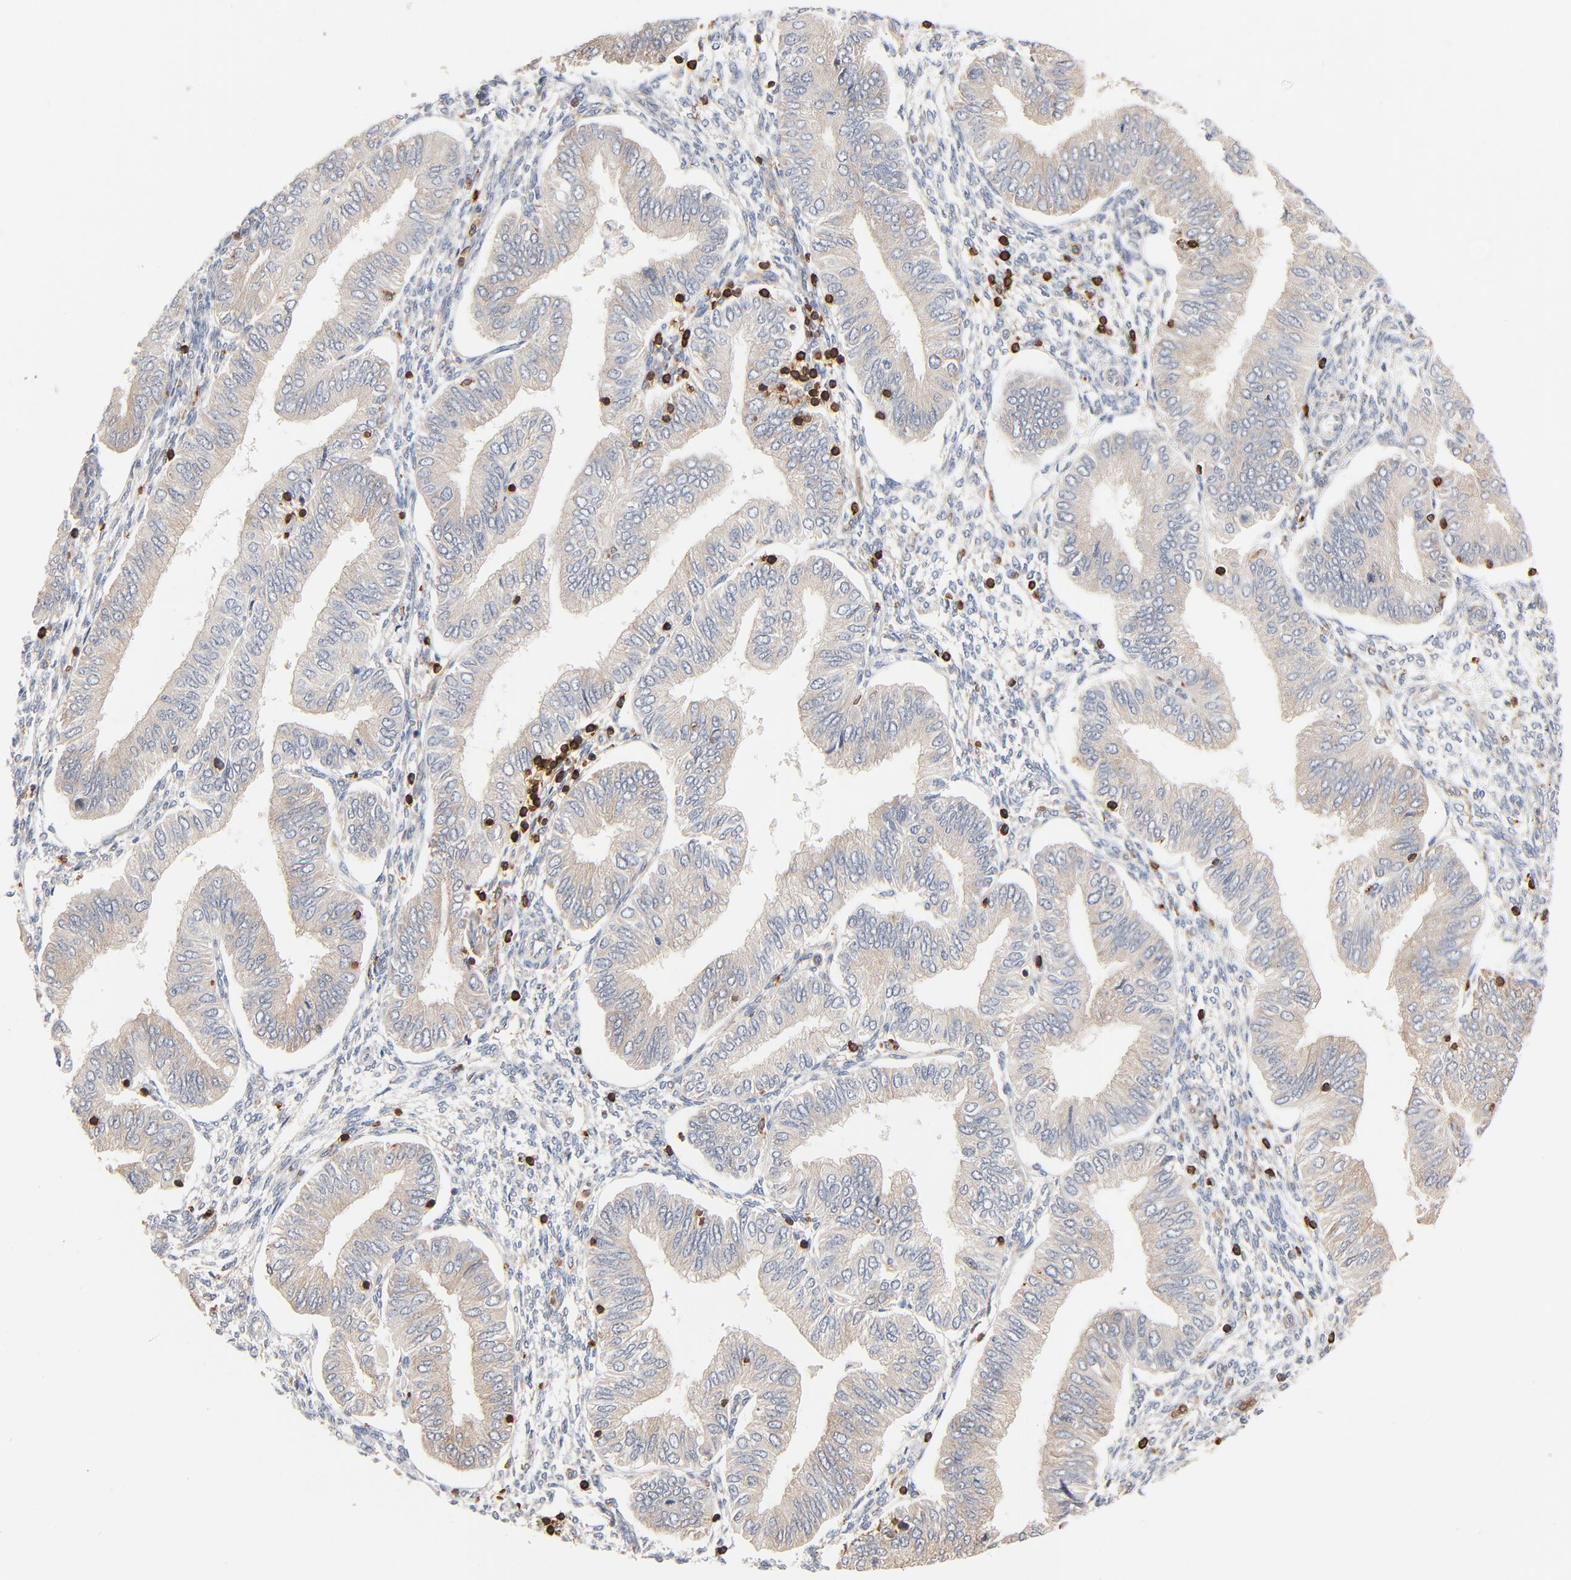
{"staining": {"intensity": "weak", "quantity": ">75%", "location": "cytoplasmic/membranous"}, "tissue": "endometrial cancer", "cell_type": "Tumor cells", "image_type": "cancer", "snomed": [{"axis": "morphology", "description": "Adenocarcinoma, NOS"}, {"axis": "topography", "description": "Endometrium"}], "caption": "Endometrial cancer tissue reveals weak cytoplasmic/membranous staining in about >75% of tumor cells, visualized by immunohistochemistry. (DAB IHC, brown staining for protein, blue staining for nuclei).", "gene": "SH3KBP1", "patient": {"sex": "female", "age": 51}}